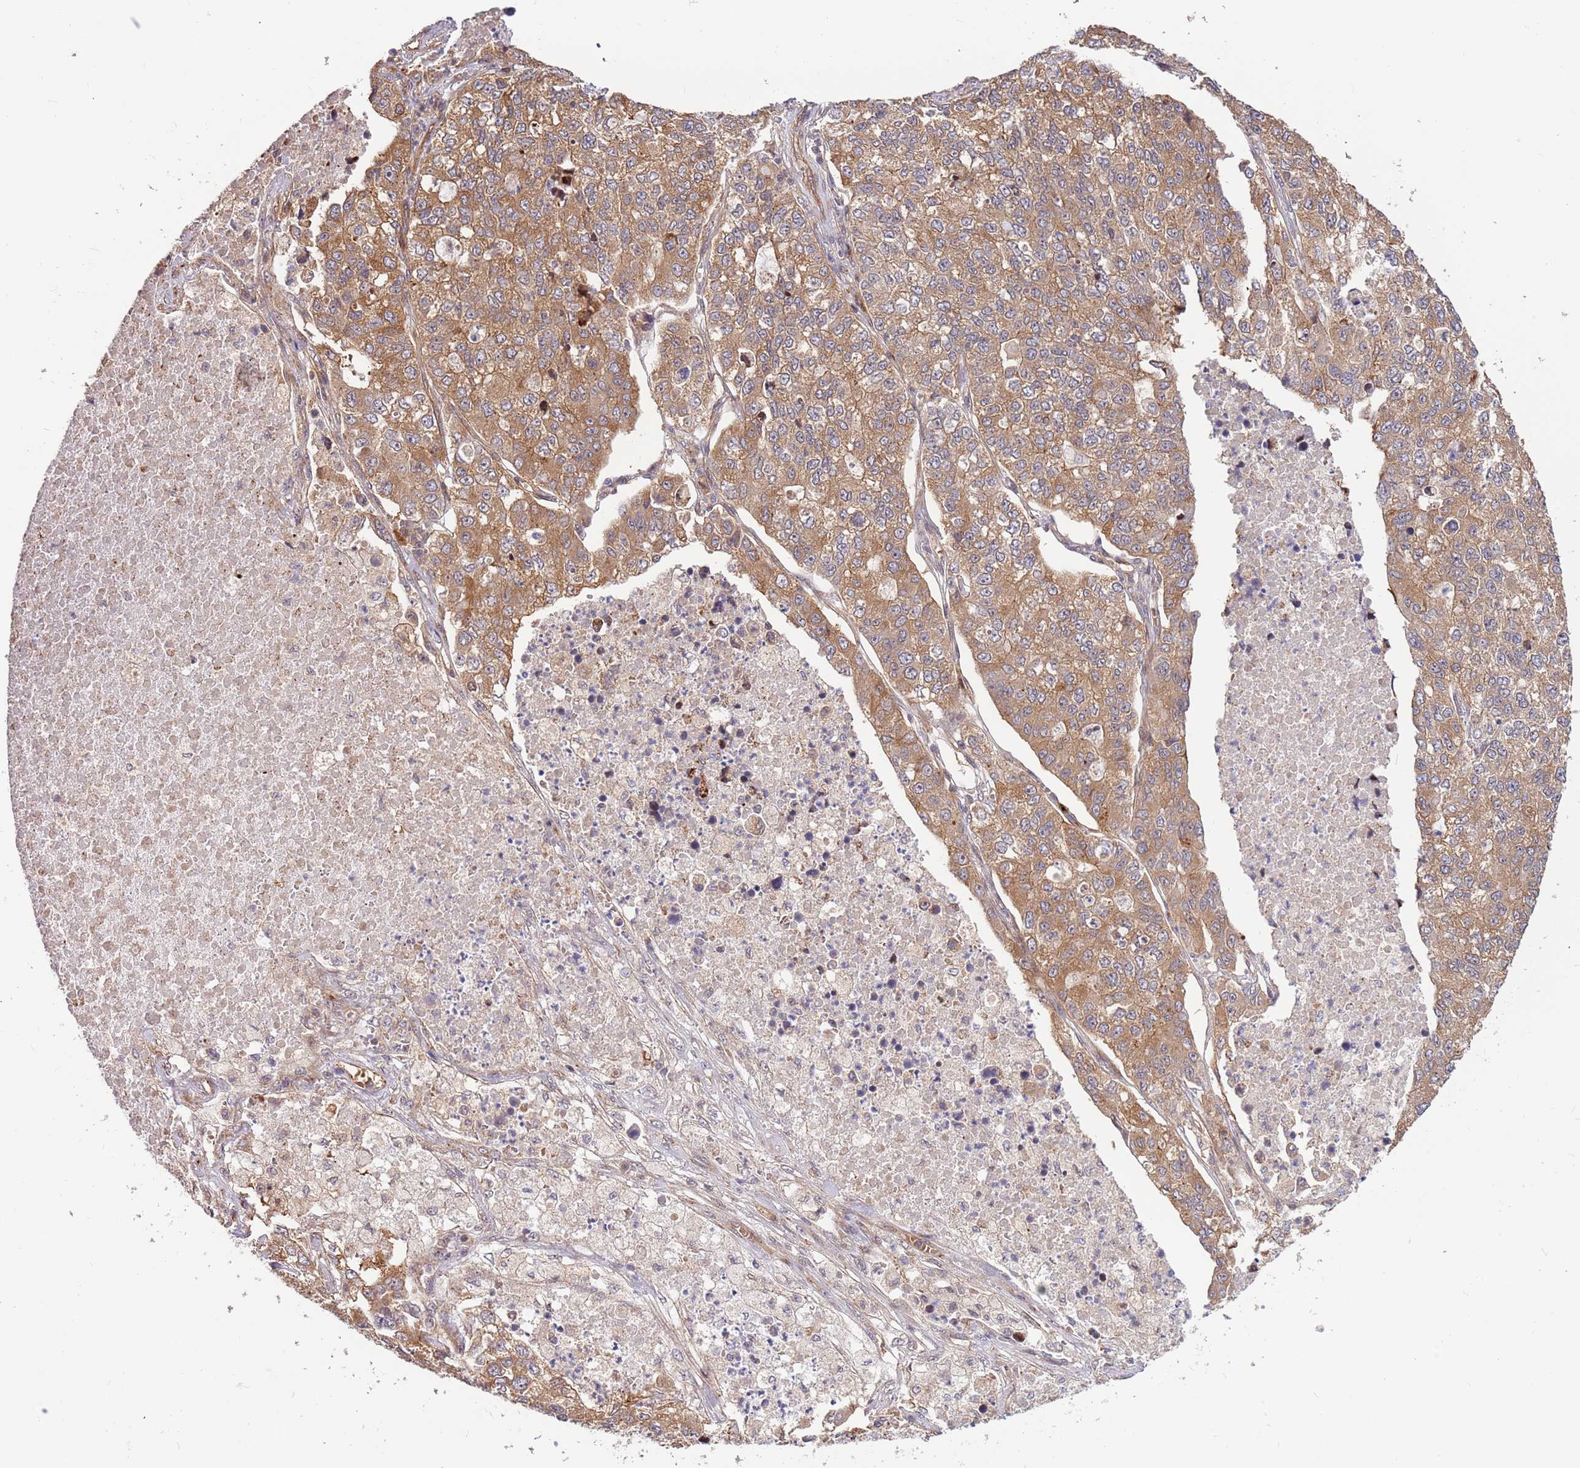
{"staining": {"intensity": "moderate", "quantity": ">75%", "location": "cytoplasmic/membranous"}, "tissue": "lung cancer", "cell_type": "Tumor cells", "image_type": "cancer", "snomed": [{"axis": "morphology", "description": "Adenocarcinoma, NOS"}, {"axis": "topography", "description": "Lung"}], "caption": "Human lung adenocarcinoma stained with a protein marker reveals moderate staining in tumor cells.", "gene": "HAUS3", "patient": {"sex": "male", "age": 49}}